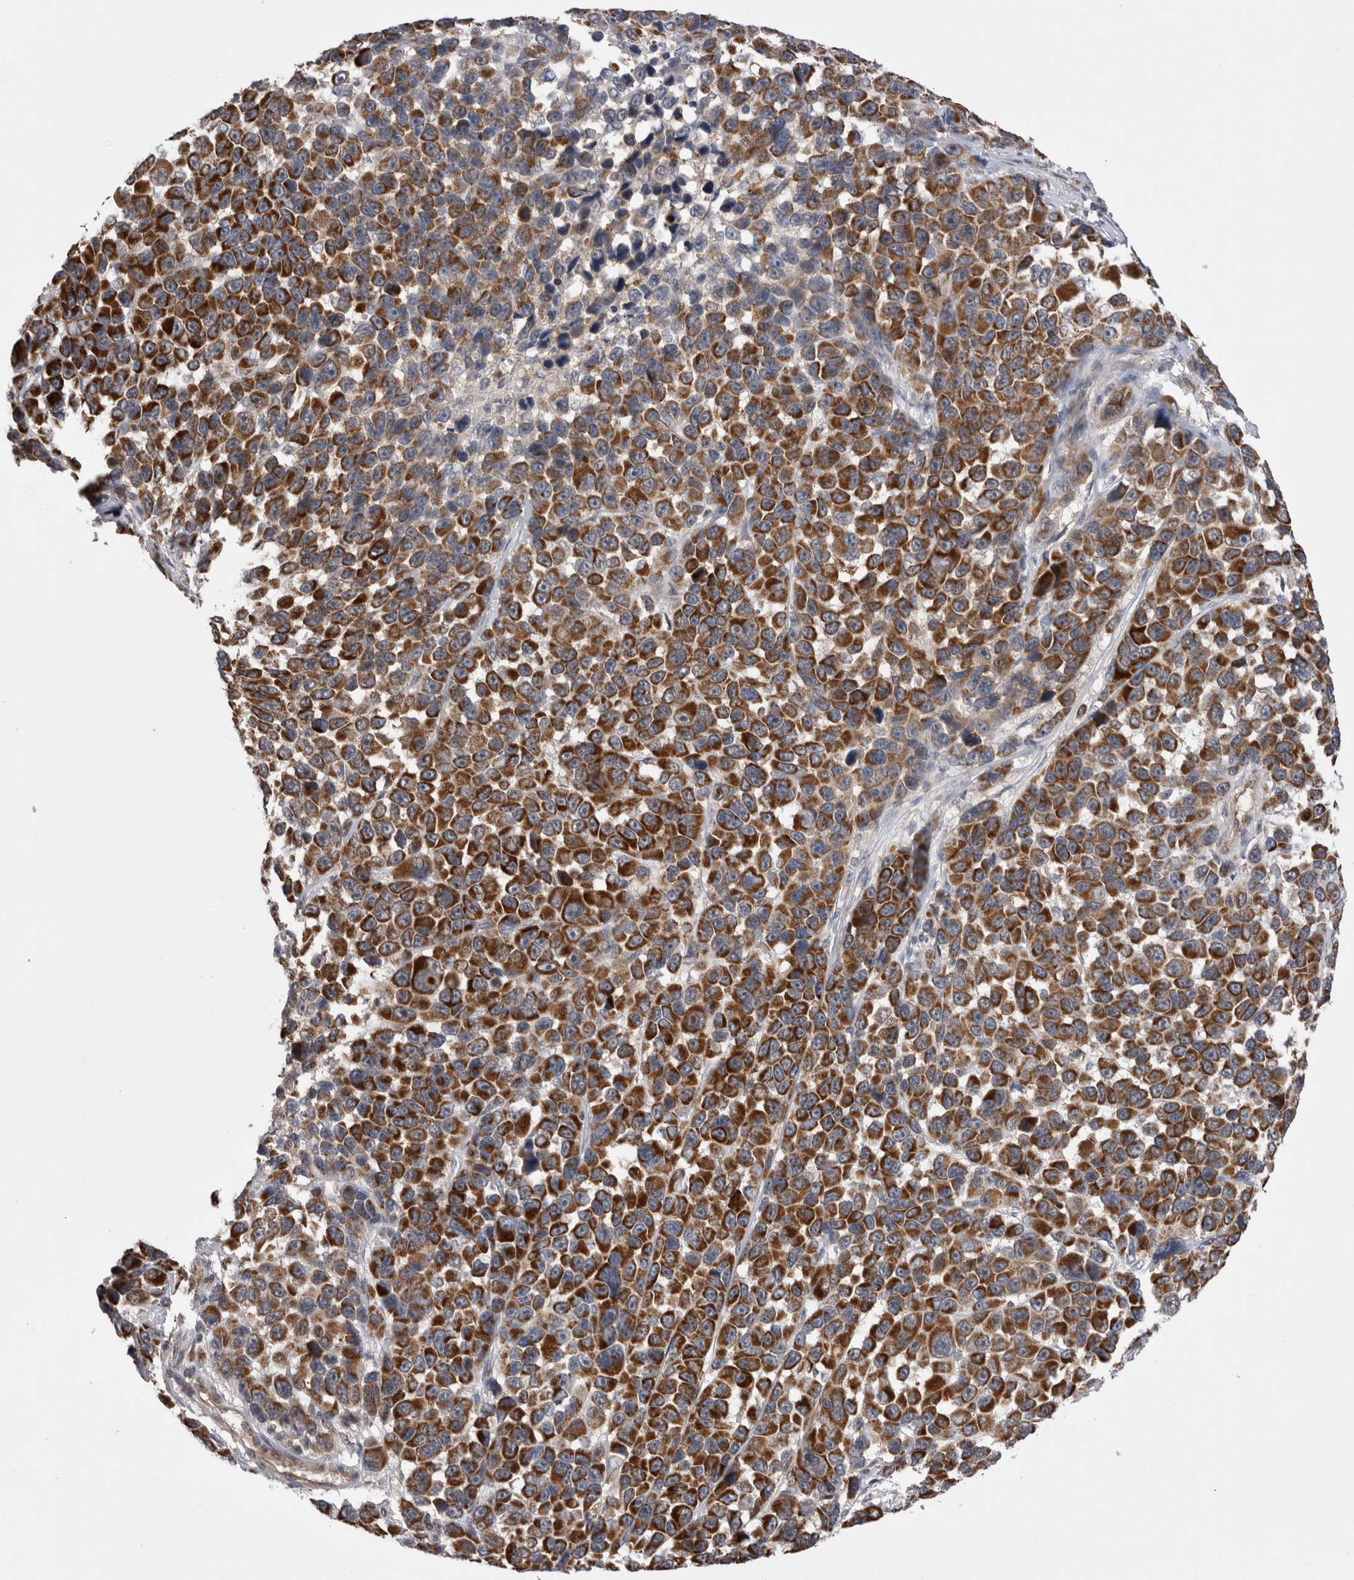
{"staining": {"intensity": "strong", "quantity": ">75%", "location": "cytoplasmic/membranous"}, "tissue": "melanoma", "cell_type": "Tumor cells", "image_type": "cancer", "snomed": [{"axis": "morphology", "description": "Malignant melanoma, NOS"}, {"axis": "topography", "description": "Skin"}], "caption": "IHC of human melanoma shows high levels of strong cytoplasmic/membranous positivity in approximately >75% of tumor cells.", "gene": "DARS2", "patient": {"sex": "male", "age": 53}}